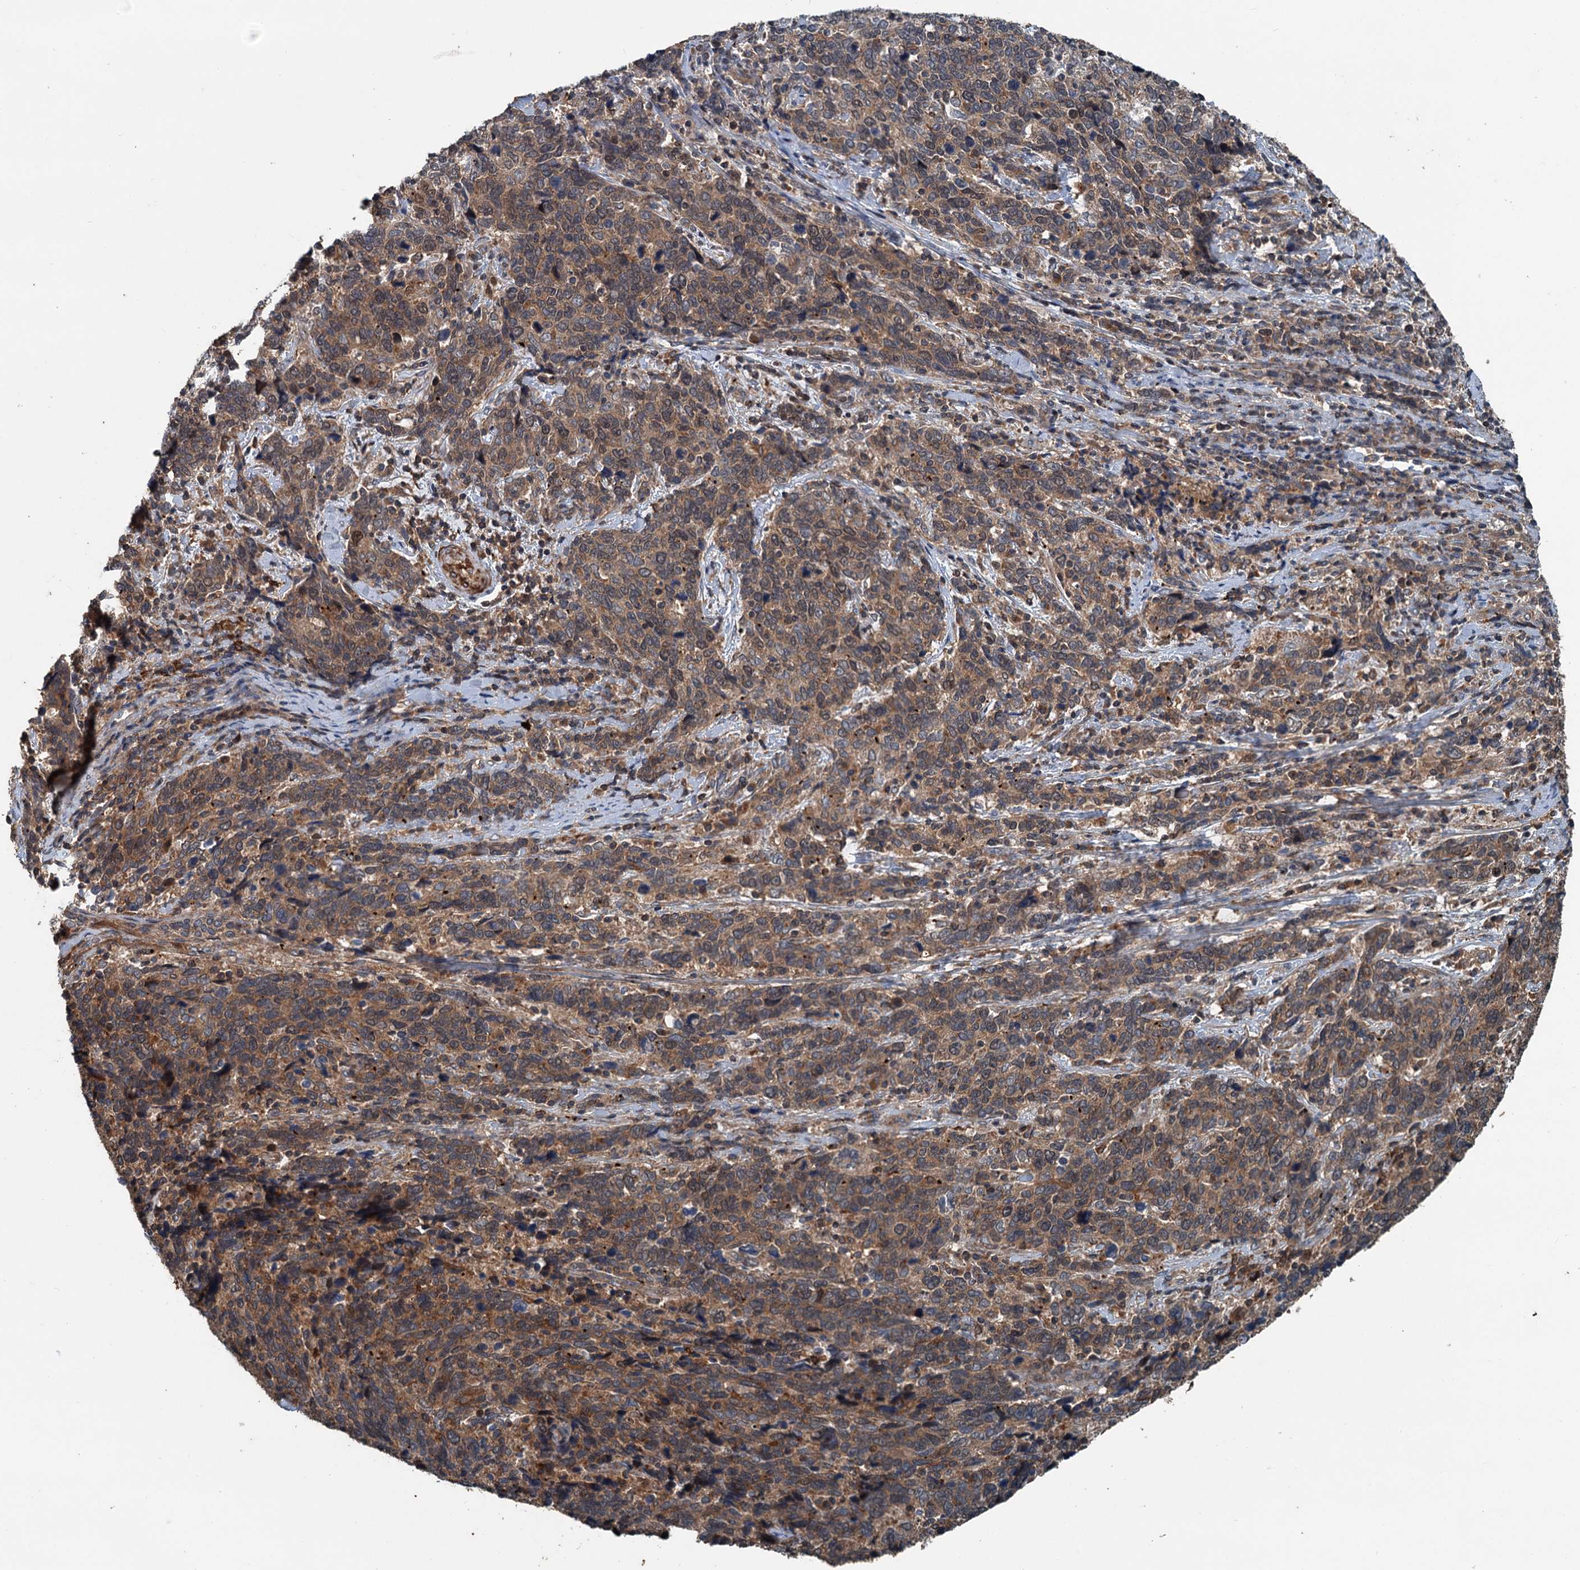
{"staining": {"intensity": "moderate", "quantity": ">75%", "location": "cytoplasmic/membranous"}, "tissue": "cervical cancer", "cell_type": "Tumor cells", "image_type": "cancer", "snomed": [{"axis": "morphology", "description": "Squamous cell carcinoma, NOS"}, {"axis": "topography", "description": "Cervix"}], "caption": "Immunohistochemical staining of human cervical cancer displays medium levels of moderate cytoplasmic/membranous protein positivity in approximately >75% of tumor cells.", "gene": "TEDC1", "patient": {"sex": "female", "age": 41}}